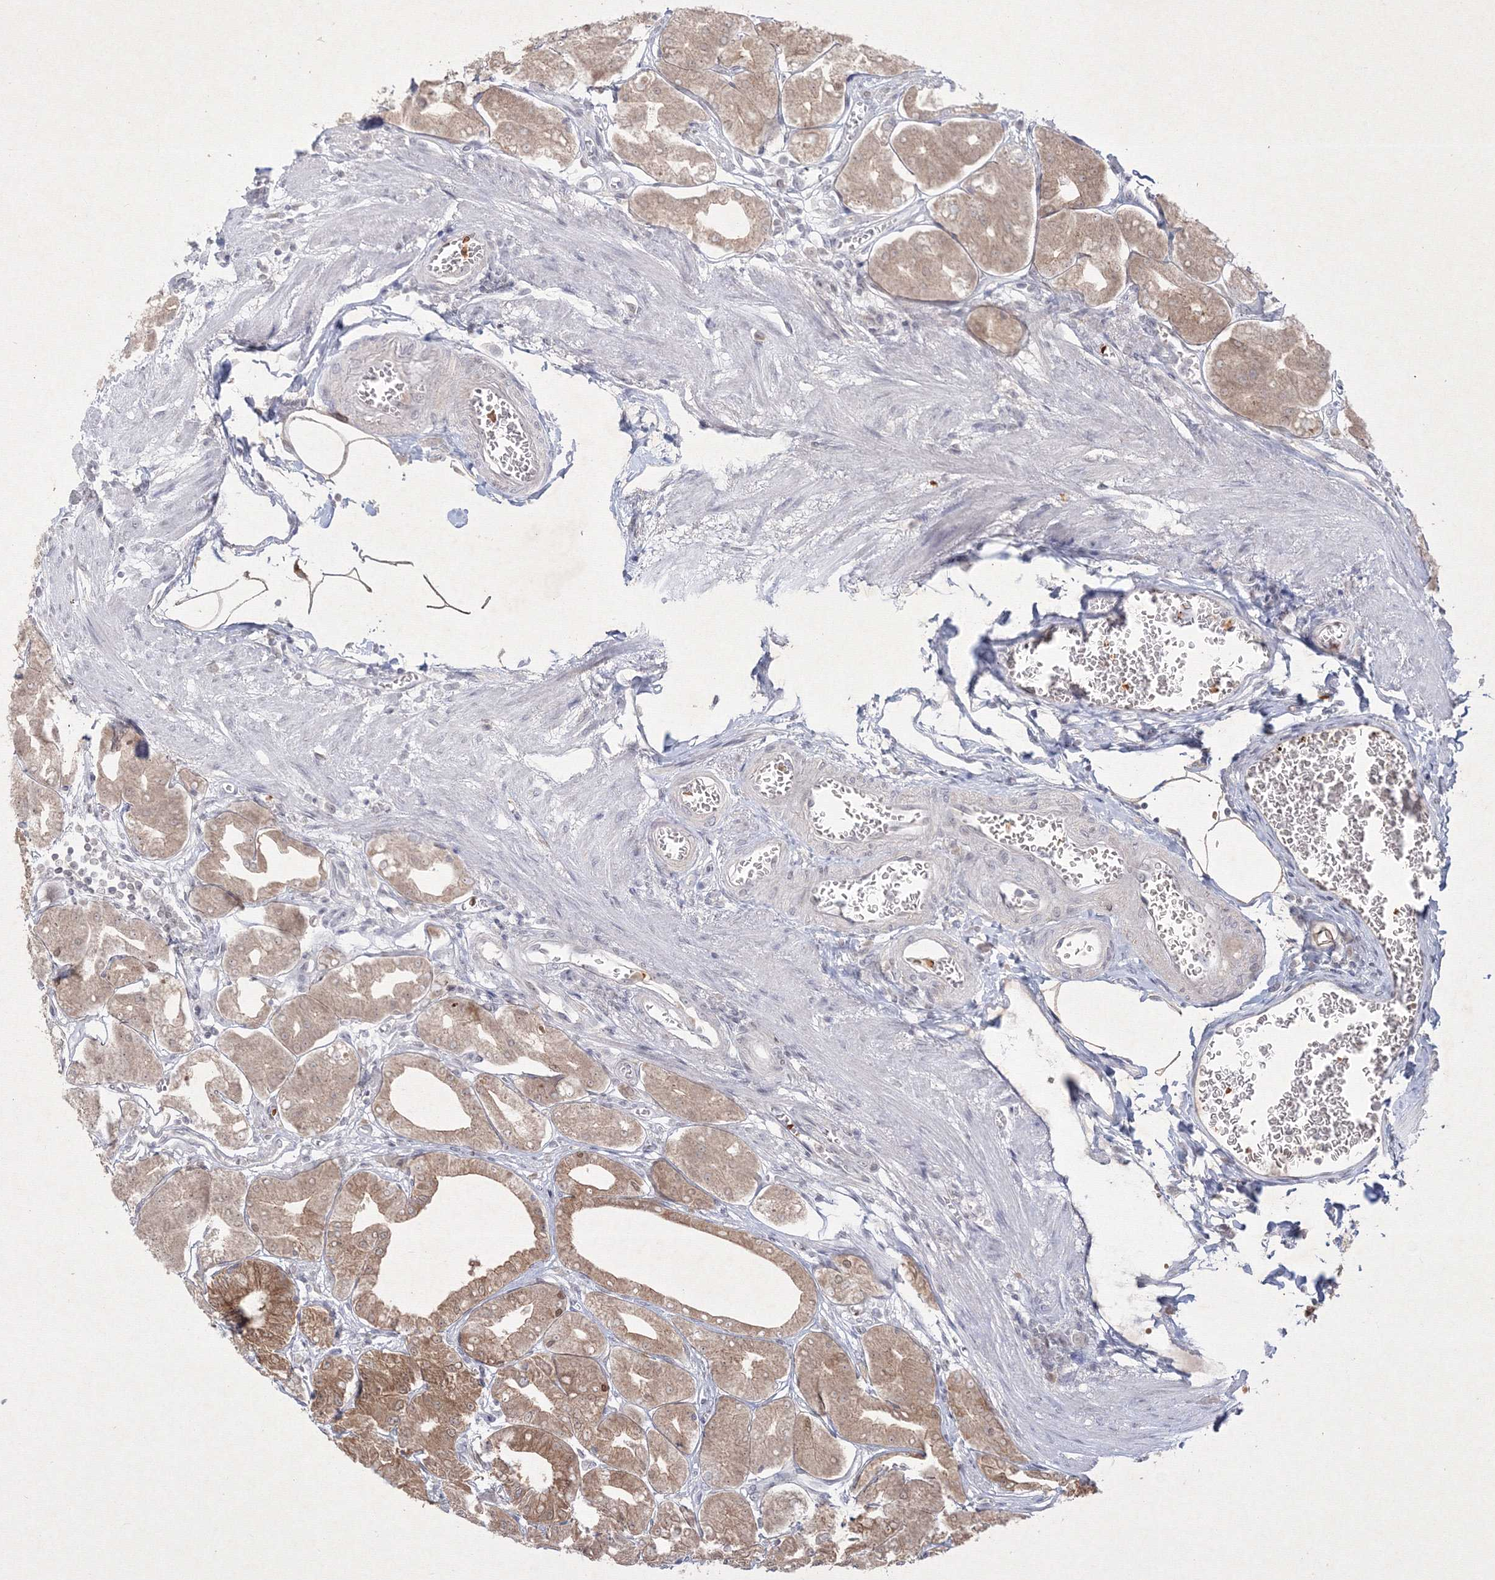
{"staining": {"intensity": "moderate", "quantity": ">75%", "location": "cytoplasmic/membranous,nuclear"}, "tissue": "stomach", "cell_type": "Glandular cells", "image_type": "normal", "snomed": [{"axis": "morphology", "description": "Normal tissue, NOS"}, {"axis": "topography", "description": "Stomach, lower"}], "caption": "Brown immunohistochemical staining in benign human stomach demonstrates moderate cytoplasmic/membranous,nuclear positivity in about >75% of glandular cells. (Stains: DAB (3,3'-diaminobenzidine) in brown, nuclei in blue, Microscopy: brightfield microscopy at high magnification).", "gene": "NXPE3", "patient": {"sex": "male", "age": 71}}